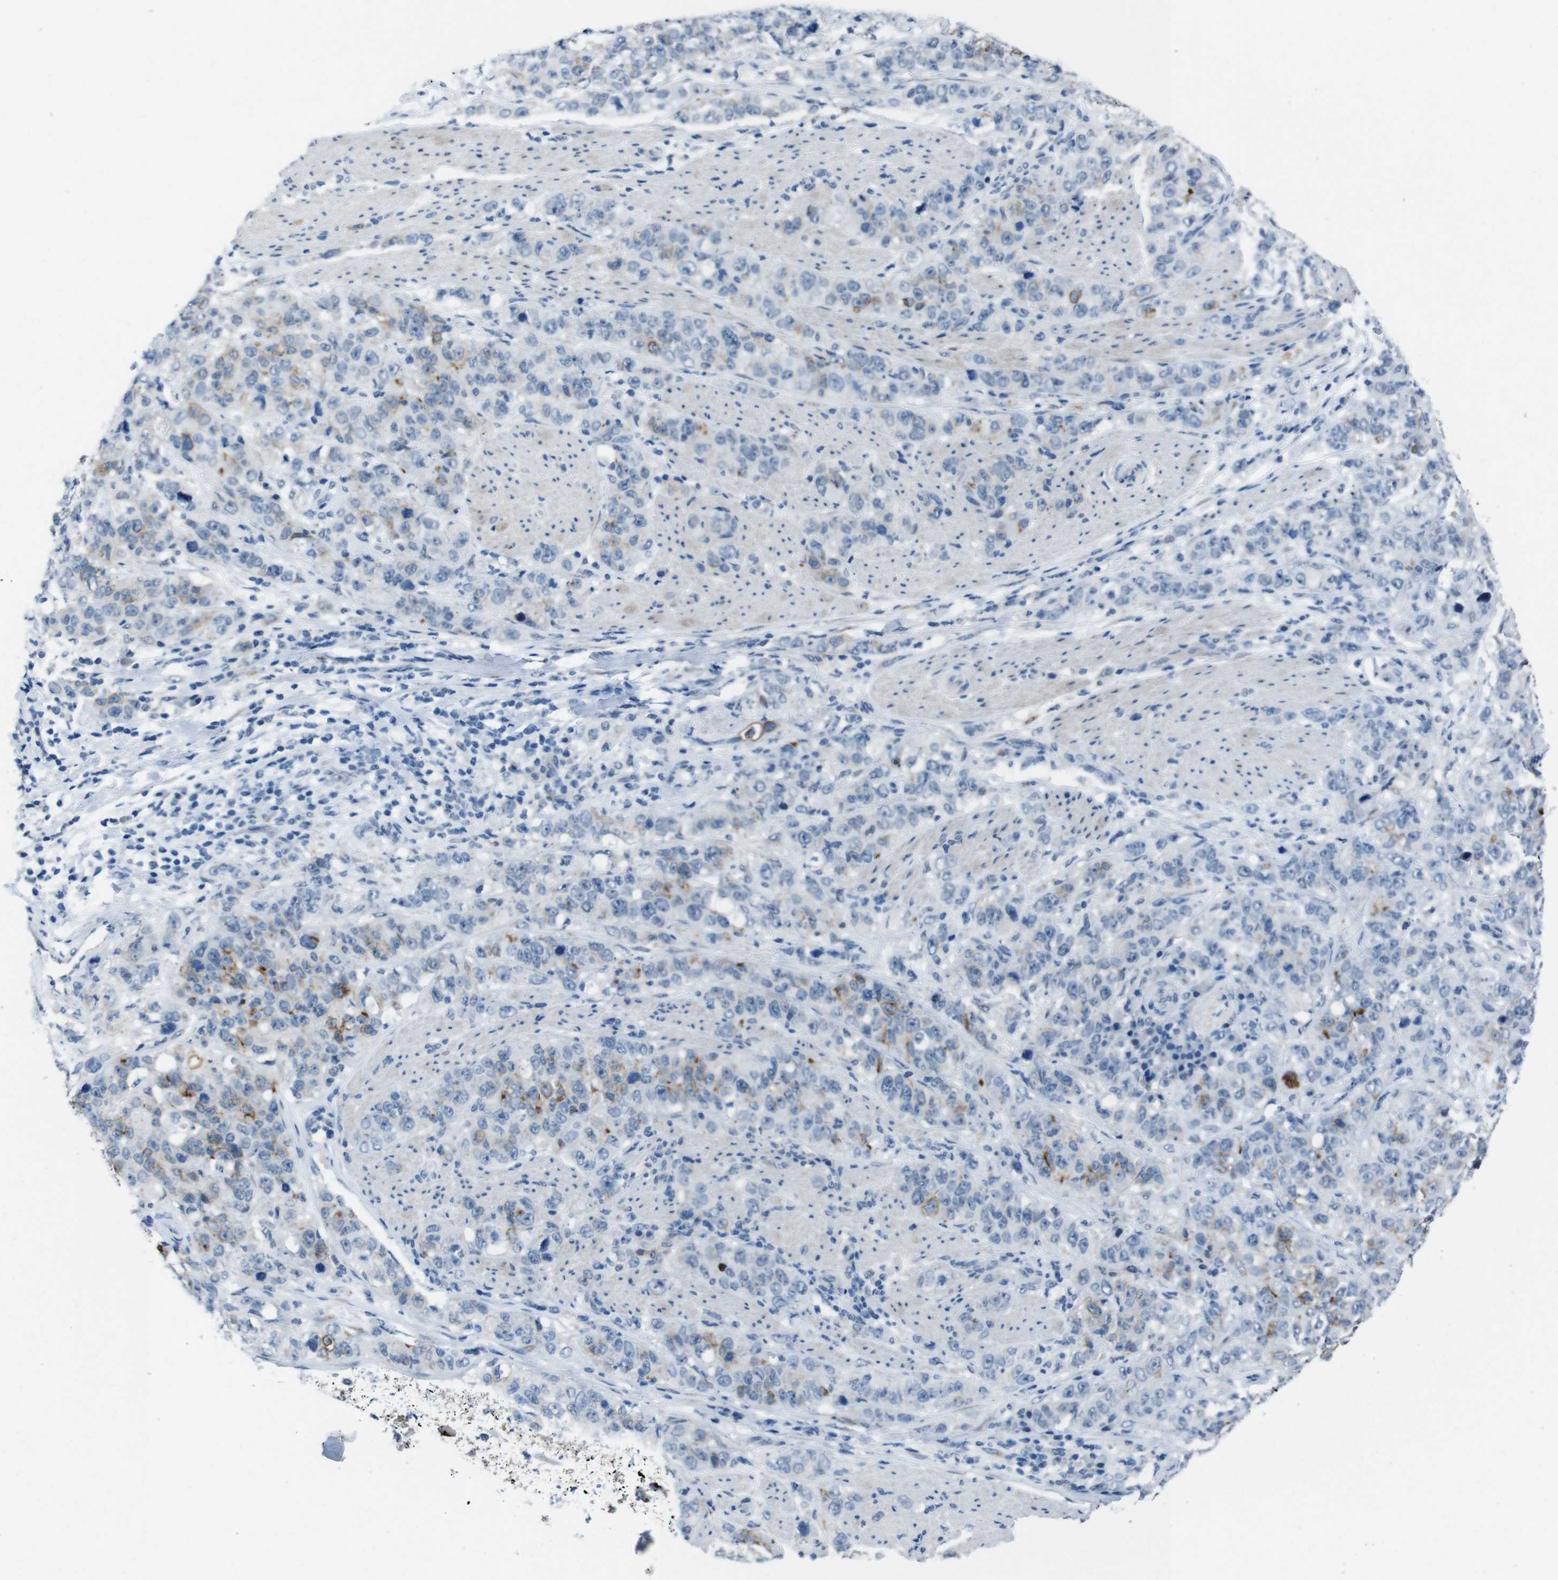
{"staining": {"intensity": "weak", "quantity": "25%-75%", "location": "cytoplasmic/membranous"}, "tissue": "stomach cancer", "cell_type": "Tumor cells", "image_type": "cancer", "snomed": [{"axis": "morphology", "description": "Adenocarcinoma, NOS"}, {"axis": "topography", "description": "Stomach"}], "caption": "Weak cytoplasmic/membranous positivity for a protein is appreciated in about 25%-75% of tumor cells of stomach cancer (adenocarcinoma) using immunohistochemistry (IHC).", "gene": "CDHR2", "patient": {"sex": "male", "age": 48}}